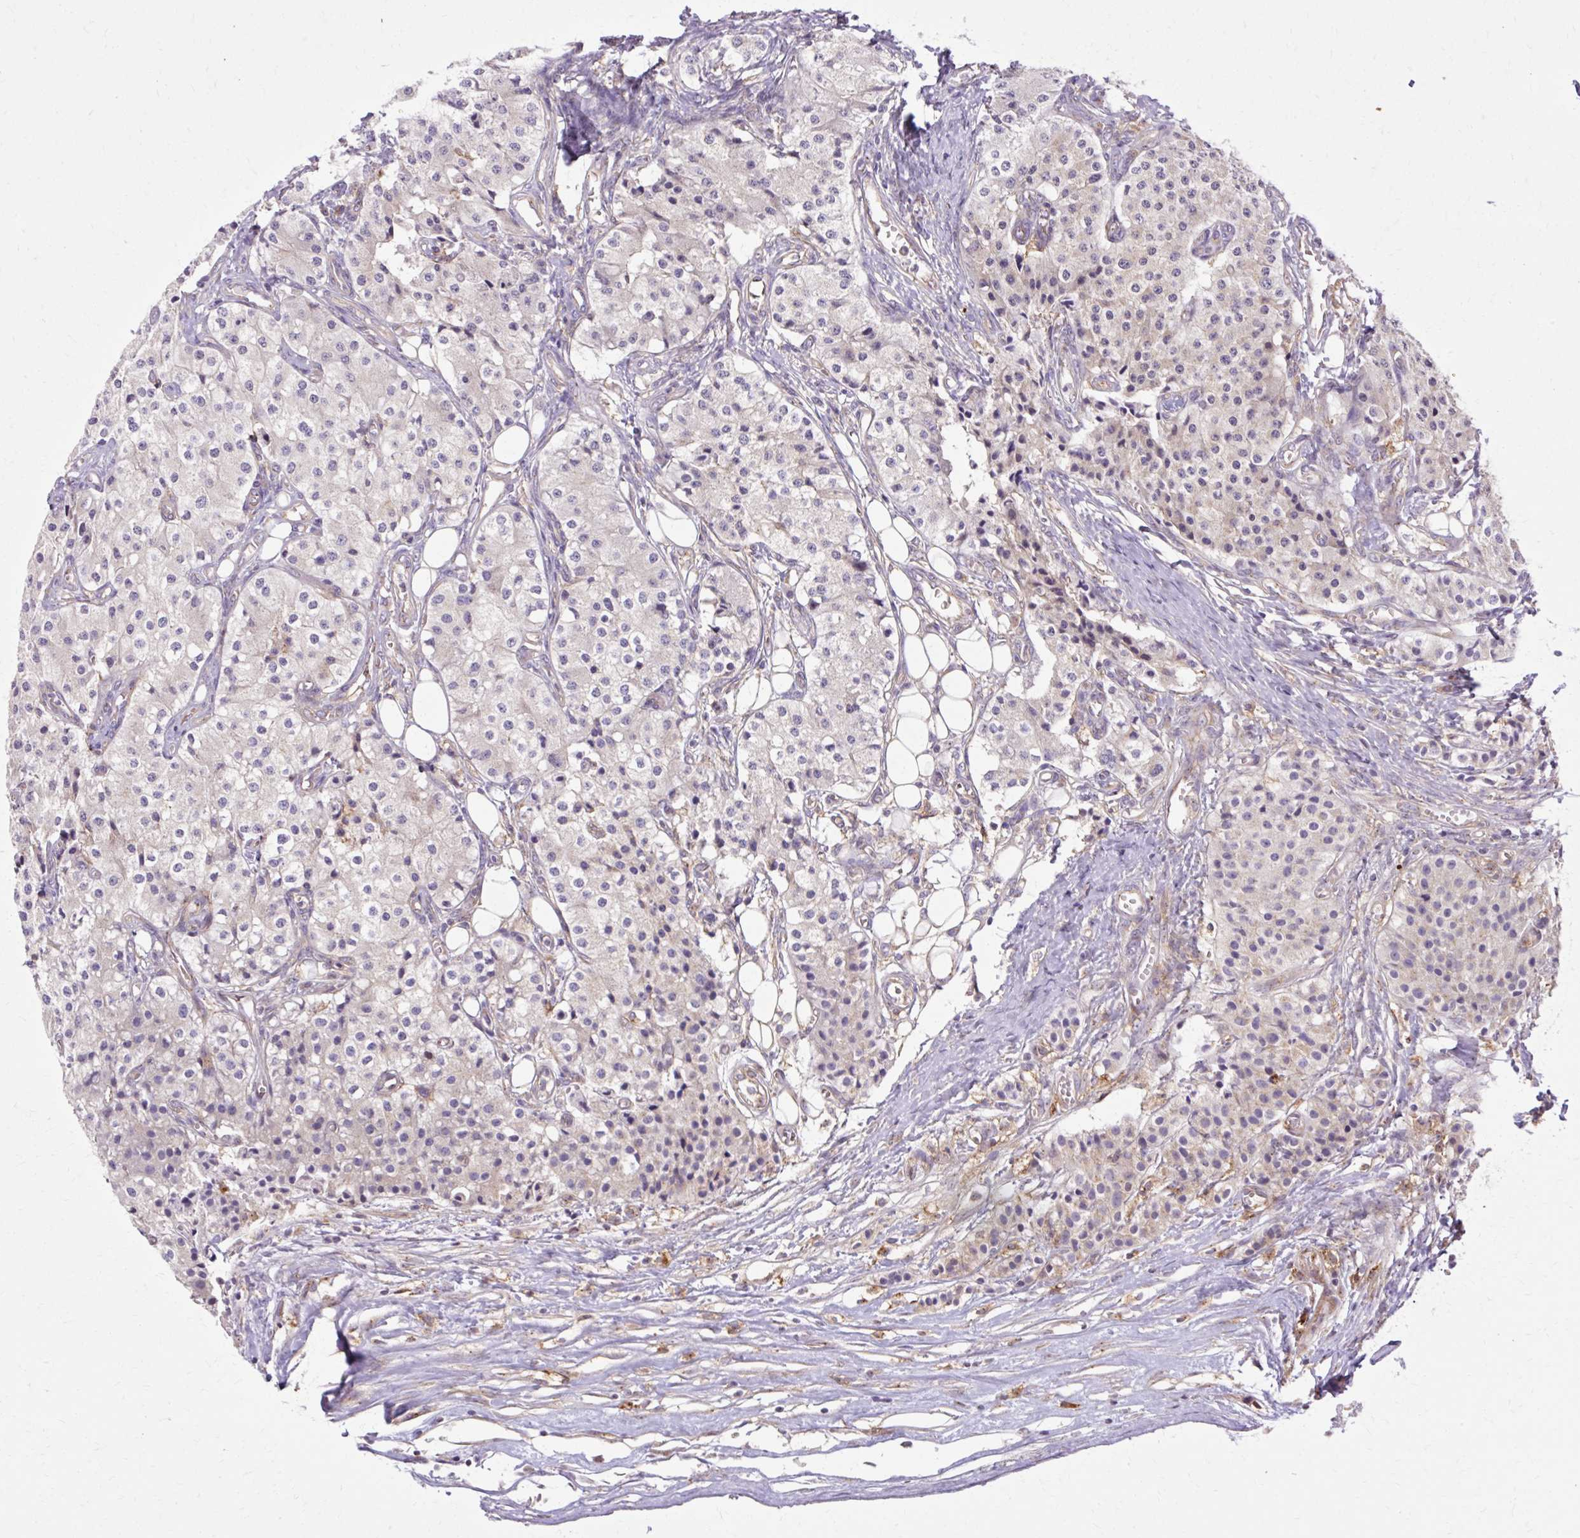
{"staining": {"intensity": "negative", "quantity": "none", "location": "none"}, "tissue": "carcinoid", "cell_type": "Tumor cells", "image_type": "cancer", "snomed": [{"axis": "morphology", "description": "Carcinoid, malignant, NOS"}, {"axis": "topography", "description": "Colon"}], "caption": "Tumor cells are negative for protein expression in human malignant carcinoid. (DAB (3,3'-diaminobenzidine) IHC with hematoxylin counter stain).", "gene": "MZT2B", "patient": {"sex": "female", "age": 52}}